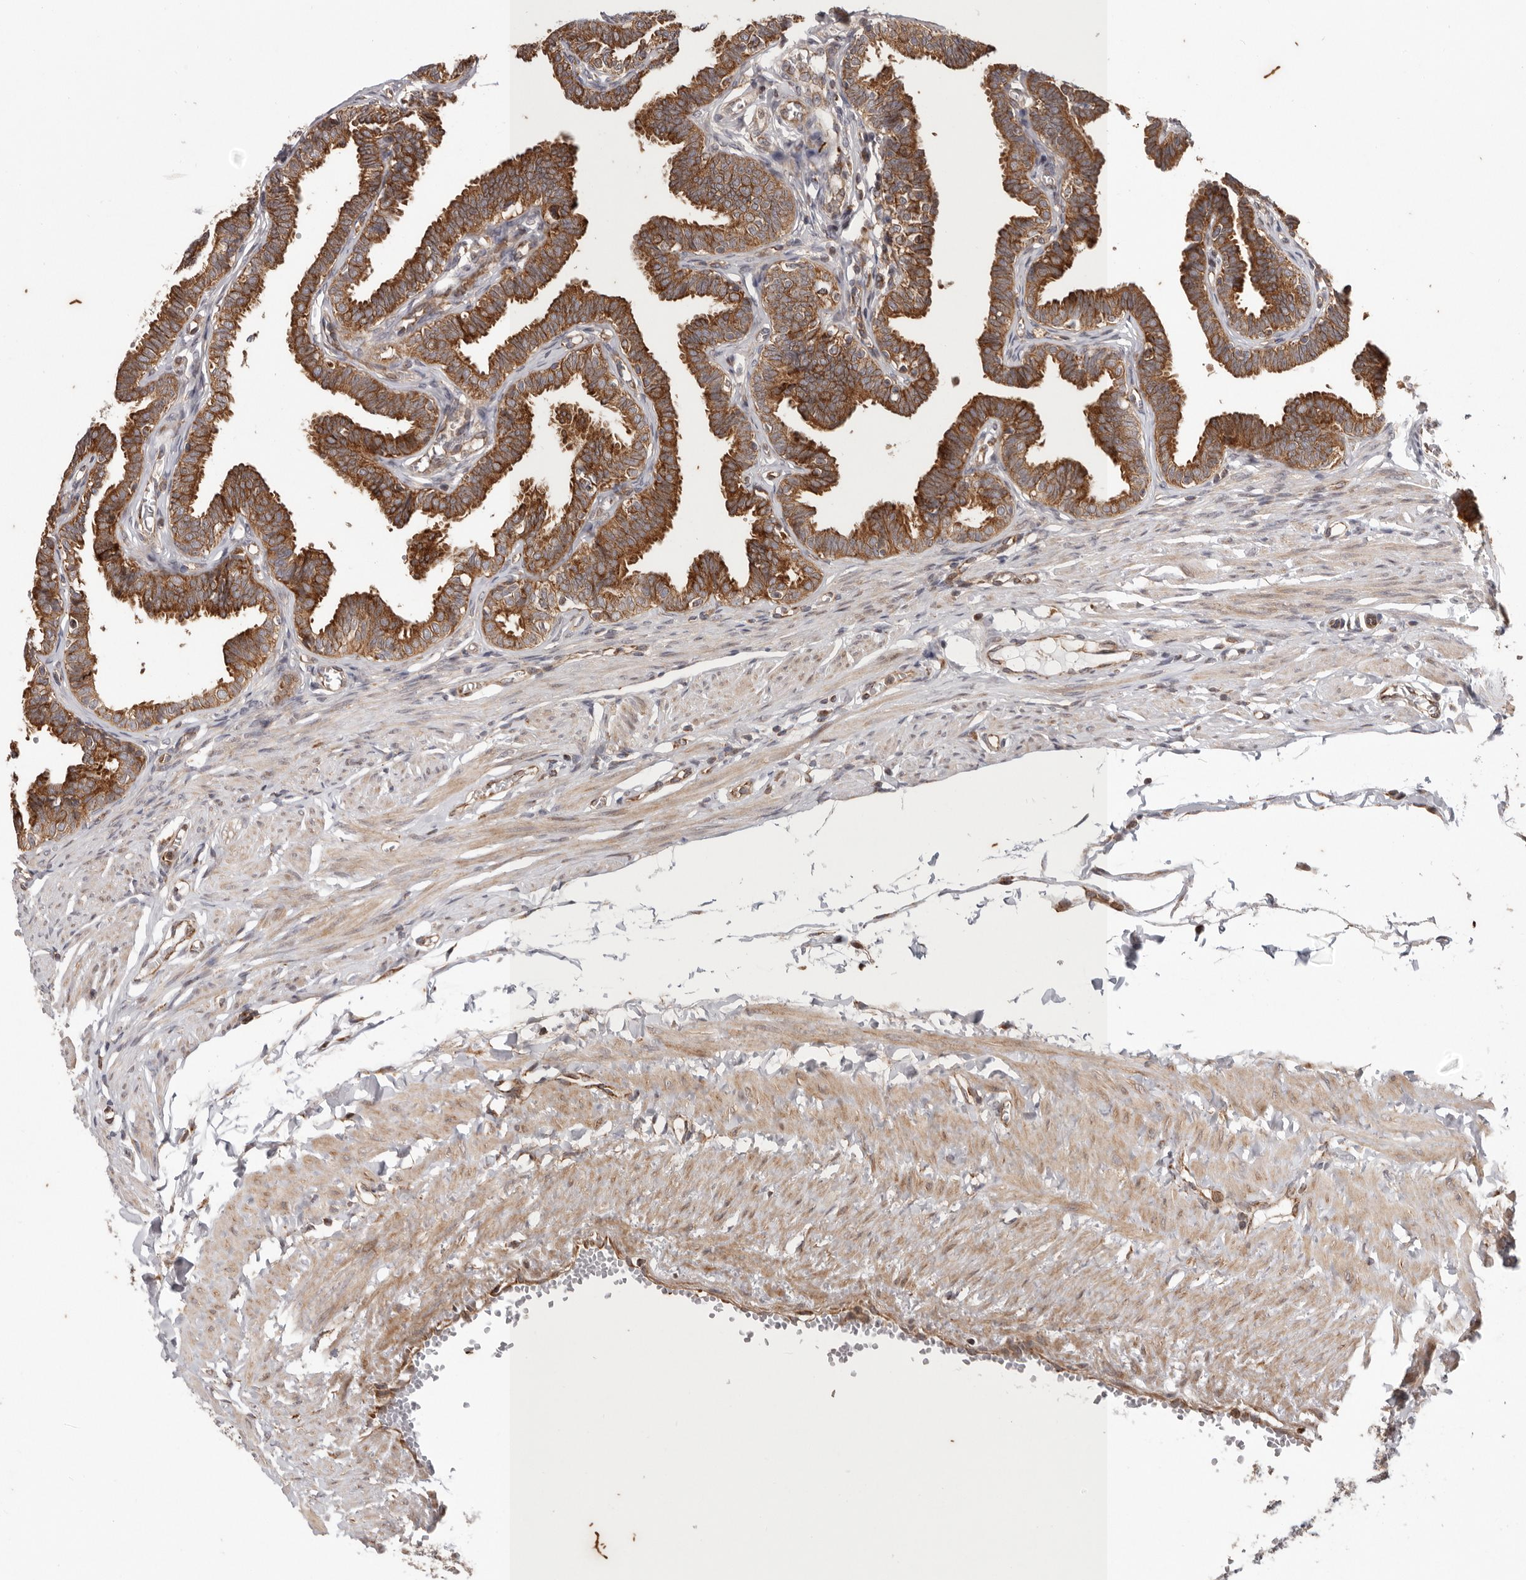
{"staining": {"intensity": "strong", "quantity": ">75%", "location": "cytoplasmic/membranous"}, "tissue": "fallopian tube", "cell_type": "Glandular cells", "image_type": "normal", "snomed": [{"axis": "morphology", "description": "Normal tissue, NOS"}, {"axis": "topography", "description": "Fallopian tube"}, {"axis": "topography", "description": "Ovary"}], "caption": "Fallopian tube stained with DAB (3,3'-diaminobenzidine) immunohistochemistry (IHC) displays high levels of strong cytoplasmic/membranous positivity in approximately >75% of glandular cells.", "gene": "MRPS10", "patient": {"sex": "female", "age": 23}}